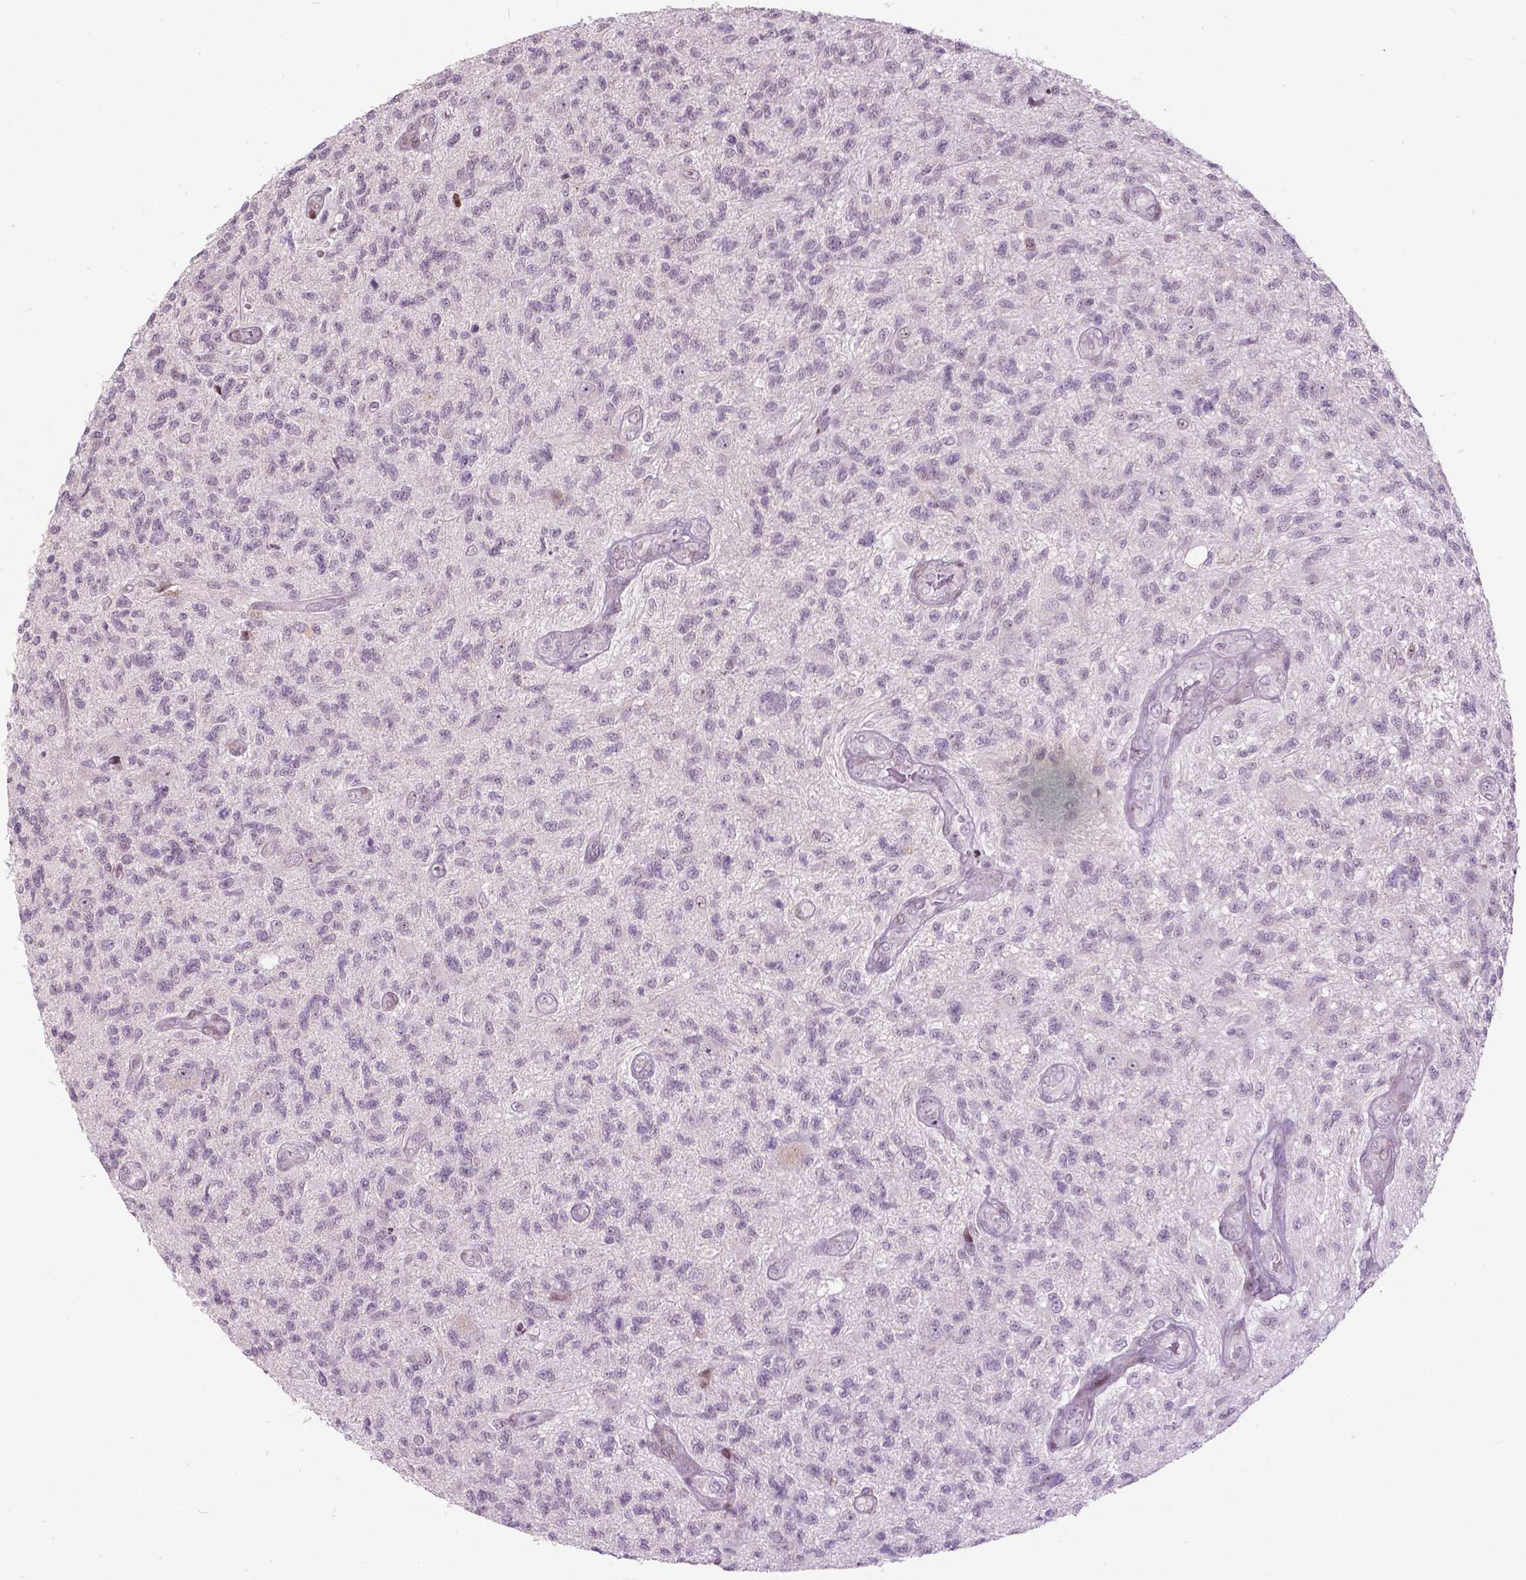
{"staining": {"intensity": "negative", "quantity": "none", "location": "none"}, "tissue": "glioma", "cell_type": "Tumor cells", "image_type": "cancer", "snomed": [{"axis": "morphology", "description": "Glioma, malignant, High grade"}, {"axis": "topography", "description": "Brain"}], "caption": "High magnification brightfield microscopy of glioma stained with DAB (brown) and counterstained with hematoxylin (blue): tumor cells show no significant staining.", "gene": "PTPN18", "patient": {"sex": "male", "age": 56}}